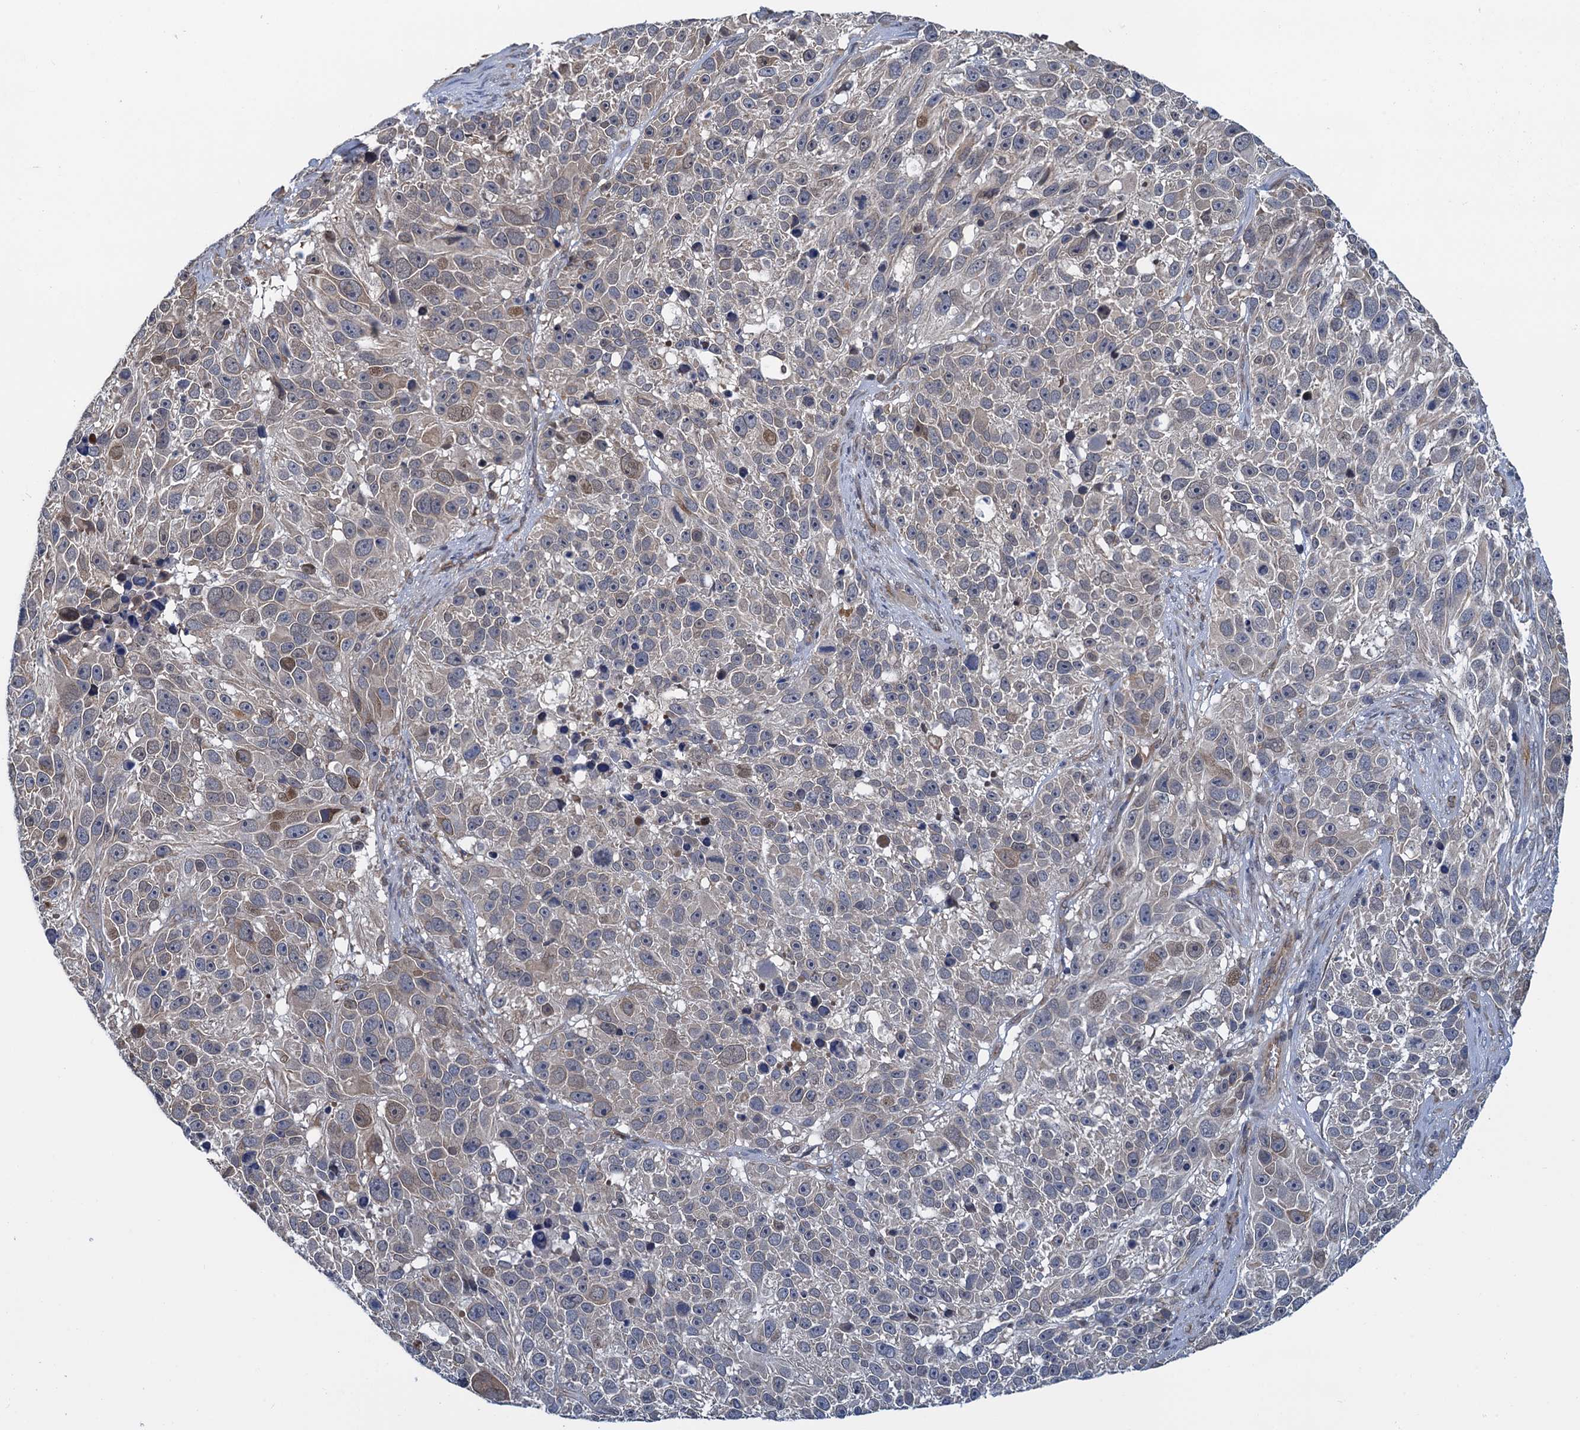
{"staining": {"intensity": "moderate", "quantity": "<25%", "location": "cytoplasmic/membranous,nuclear"}, "tissue": "melanoma", "cell_type": "Tumor cells", "image_type": "cancer", "snomed": [{"axis": "morphology", "description": "Malignant melanoma, NOS"}, {"axis": "topography", "description": "Skin"}], "caption": "An immunohistochemistry (IHC) image of tumor tissue is shown. Protein staining in brown labels moderate cytoplasmic/membranous and nuclear positivity in malignant melanoma within tumor cells.", "gene": "RNF125", "patient": {"sex": "male", "age": 84}}